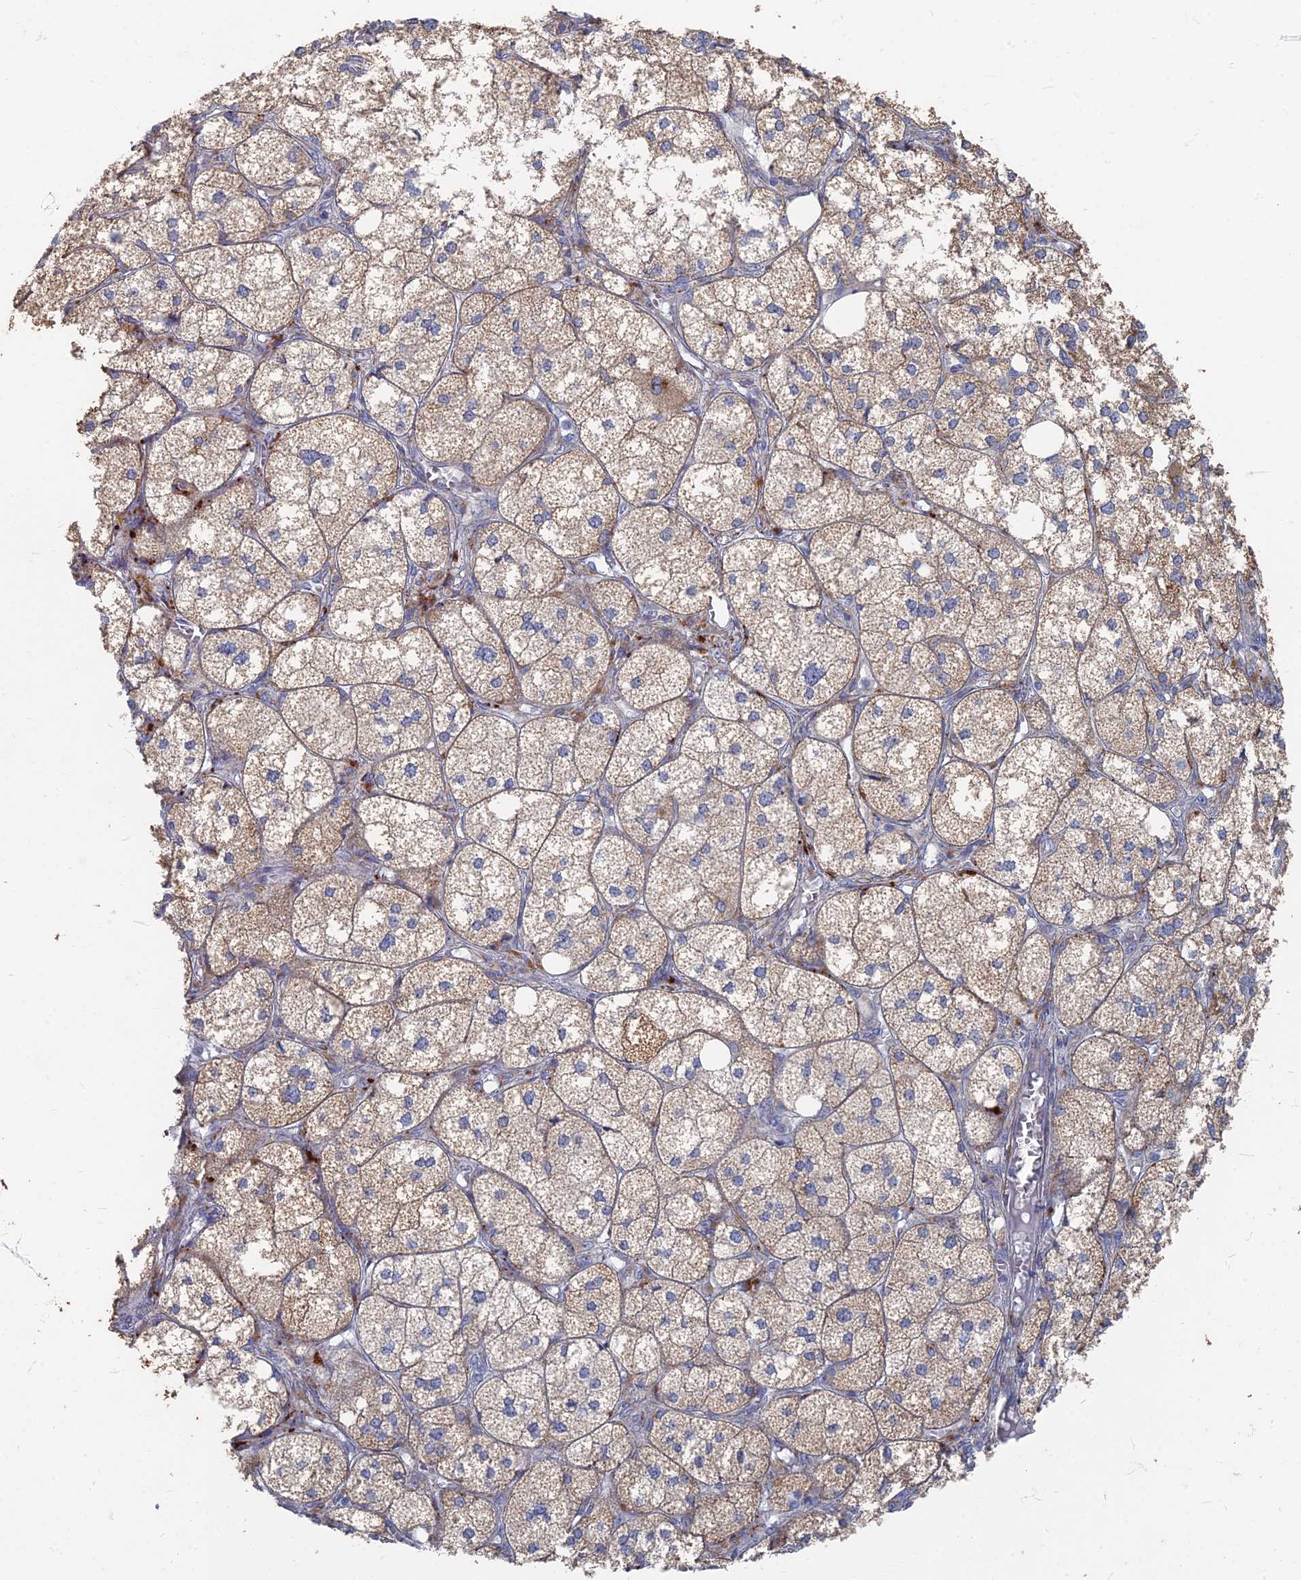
{"staining": {"intensity": "strong", "quantity": "25%-75%", "location": "cytoplasmic/membranous"}, "tissue": "adrenal gland", "cell_type": "Glandular cells", "image_type": "normal", "snomed": [{"axis": "morphology", "description": "Normal tissue, NOS"}, {"axis": "topography", "description": "Adrenal gland"}], "caption": "DAB immunohistochemical staining of unremarkable human adrenal gland shows strong cytoplasmic/membranous protein expression in approximately 25%-75% of glandular cells.", "gene": "TMEM128", "patient": {"sex": "female", "age": 61}}